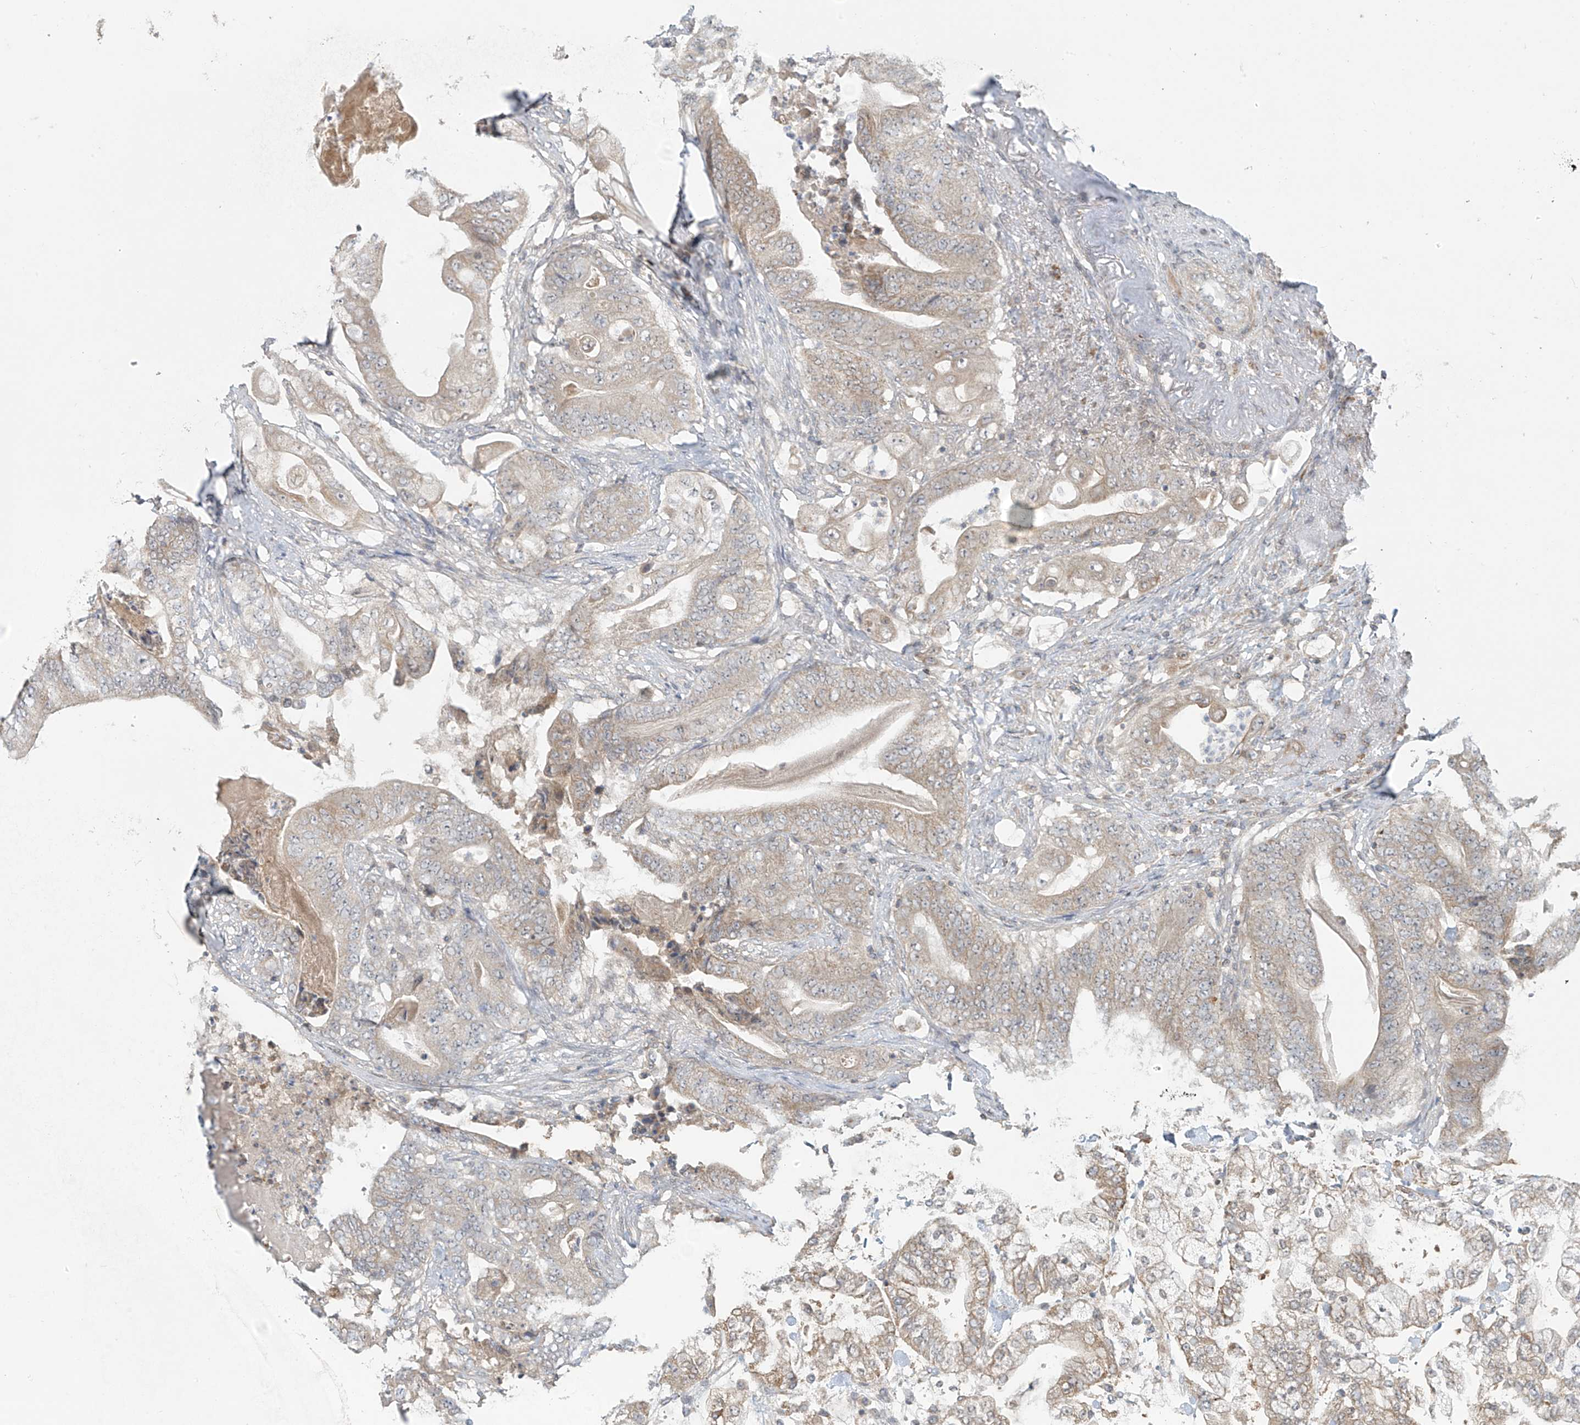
{"staining": {"intensity": "negative", "quantity": "none", "location": "none"}, "tissue": "stomach cancer", "cell_type": "Tumor cells", "image_type": "cancer", "snomed": [{"axis": "morphology", "description": "Adenocarcinoma, NOS"}, {"axis": "topography", "description": "Stomach"}], "caption": "Tumor cells are negative for brown protein staining in adenocarcinoma (stomach).", "gene": "HDDC2", "patient": {"sex": "female", "age": 73}}